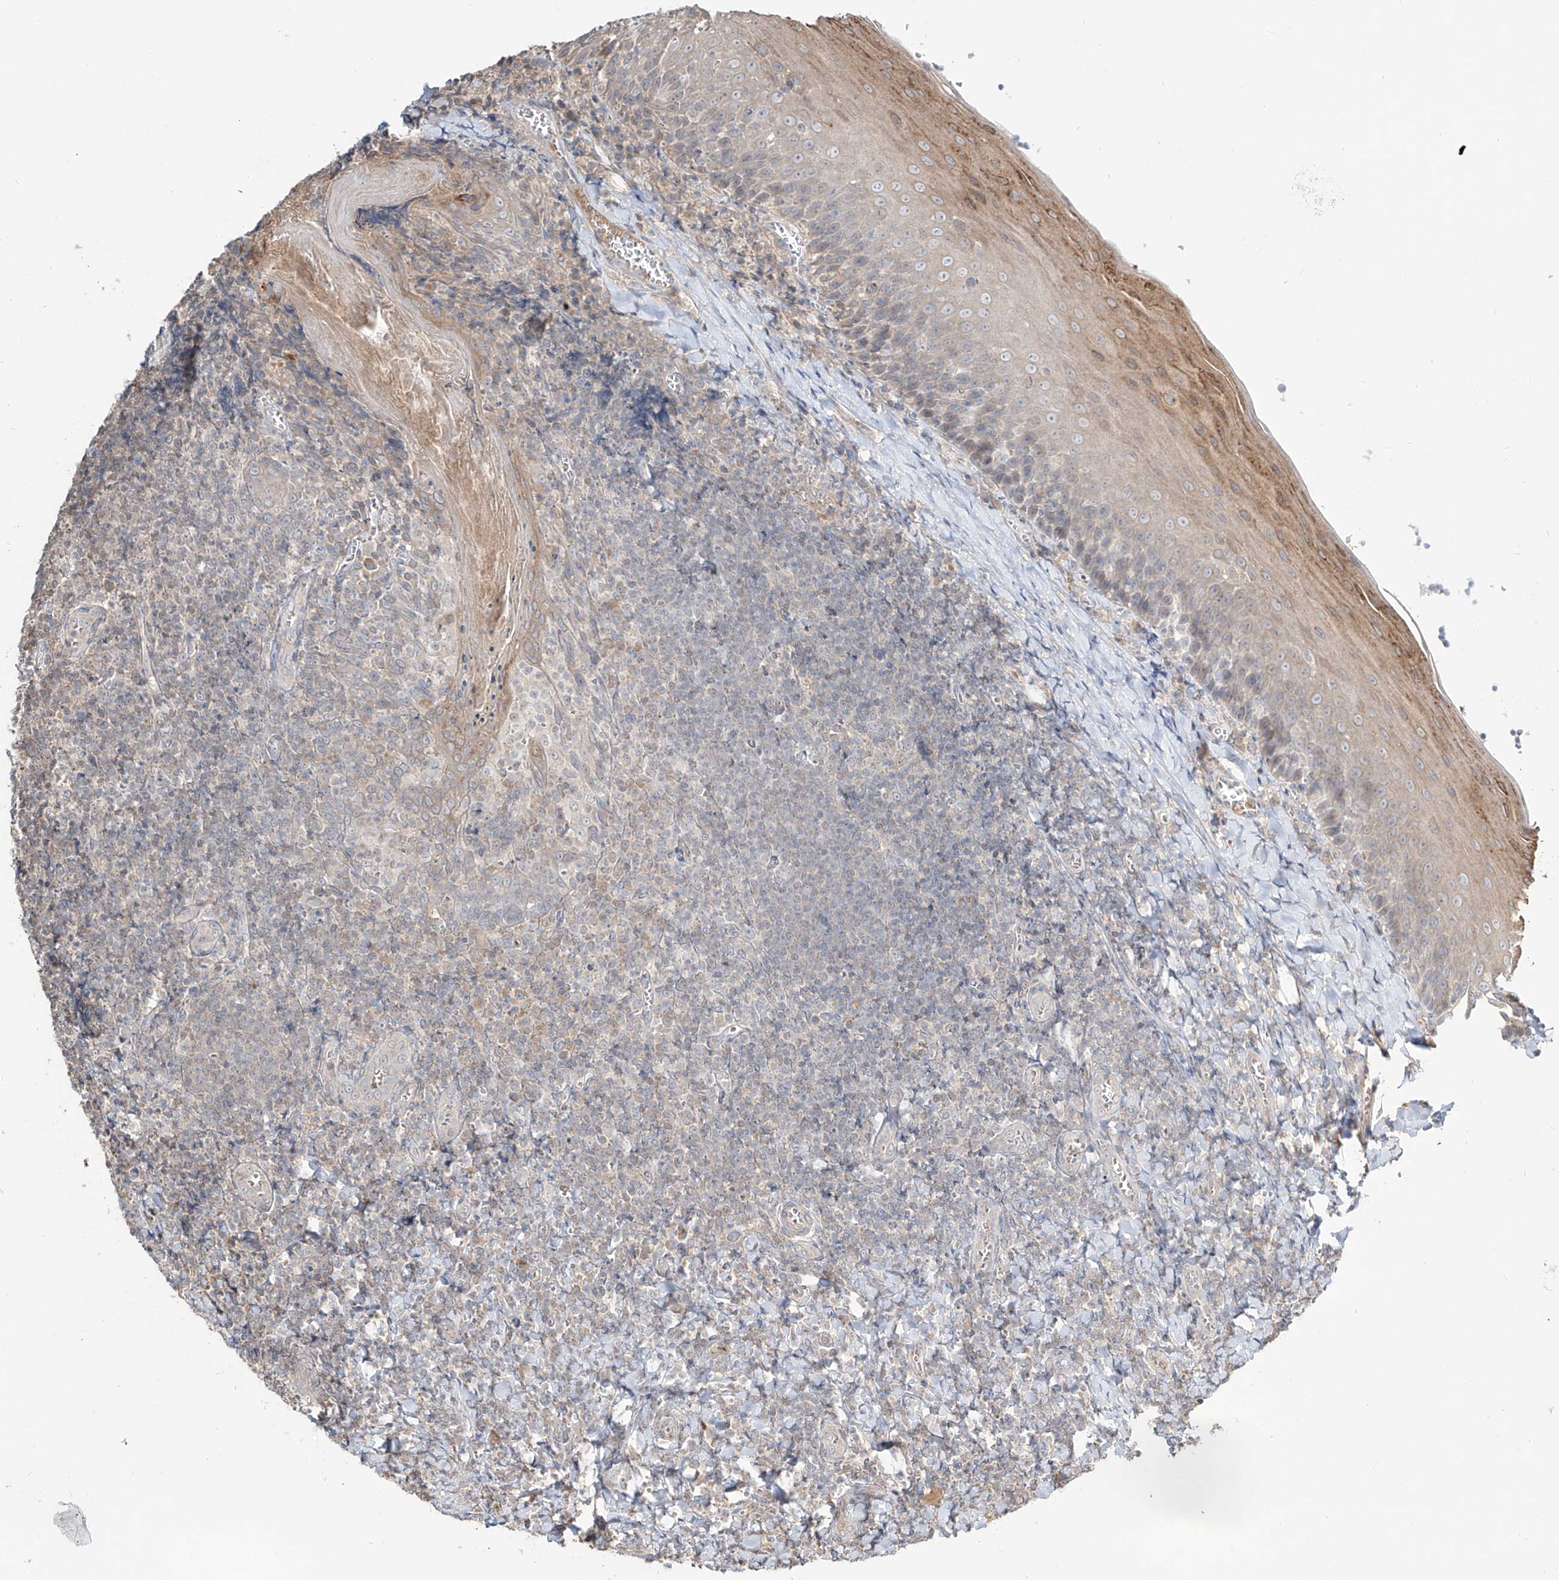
{"staining": {"intensity": "negative", "quantity": "none", "location": "none"}, "tissue": "tonsil", "cell_type": "Germinal center cells", "image_type": "normal", "snomed": [{"axis": "morphology", "description": "Normal tissue, NOS"}, {"axis": "topography", "description": "Tonsil"}], "caption": "Germinal center cells show no significant protein staining in benign tonsil. (DAB (3,3'-diaminobenzidine) immunohistochemistry visualized using brightfield microscopy, high magnification).", "gene": "ERO1A", "patient": {"sex": "male", "age": 27}}